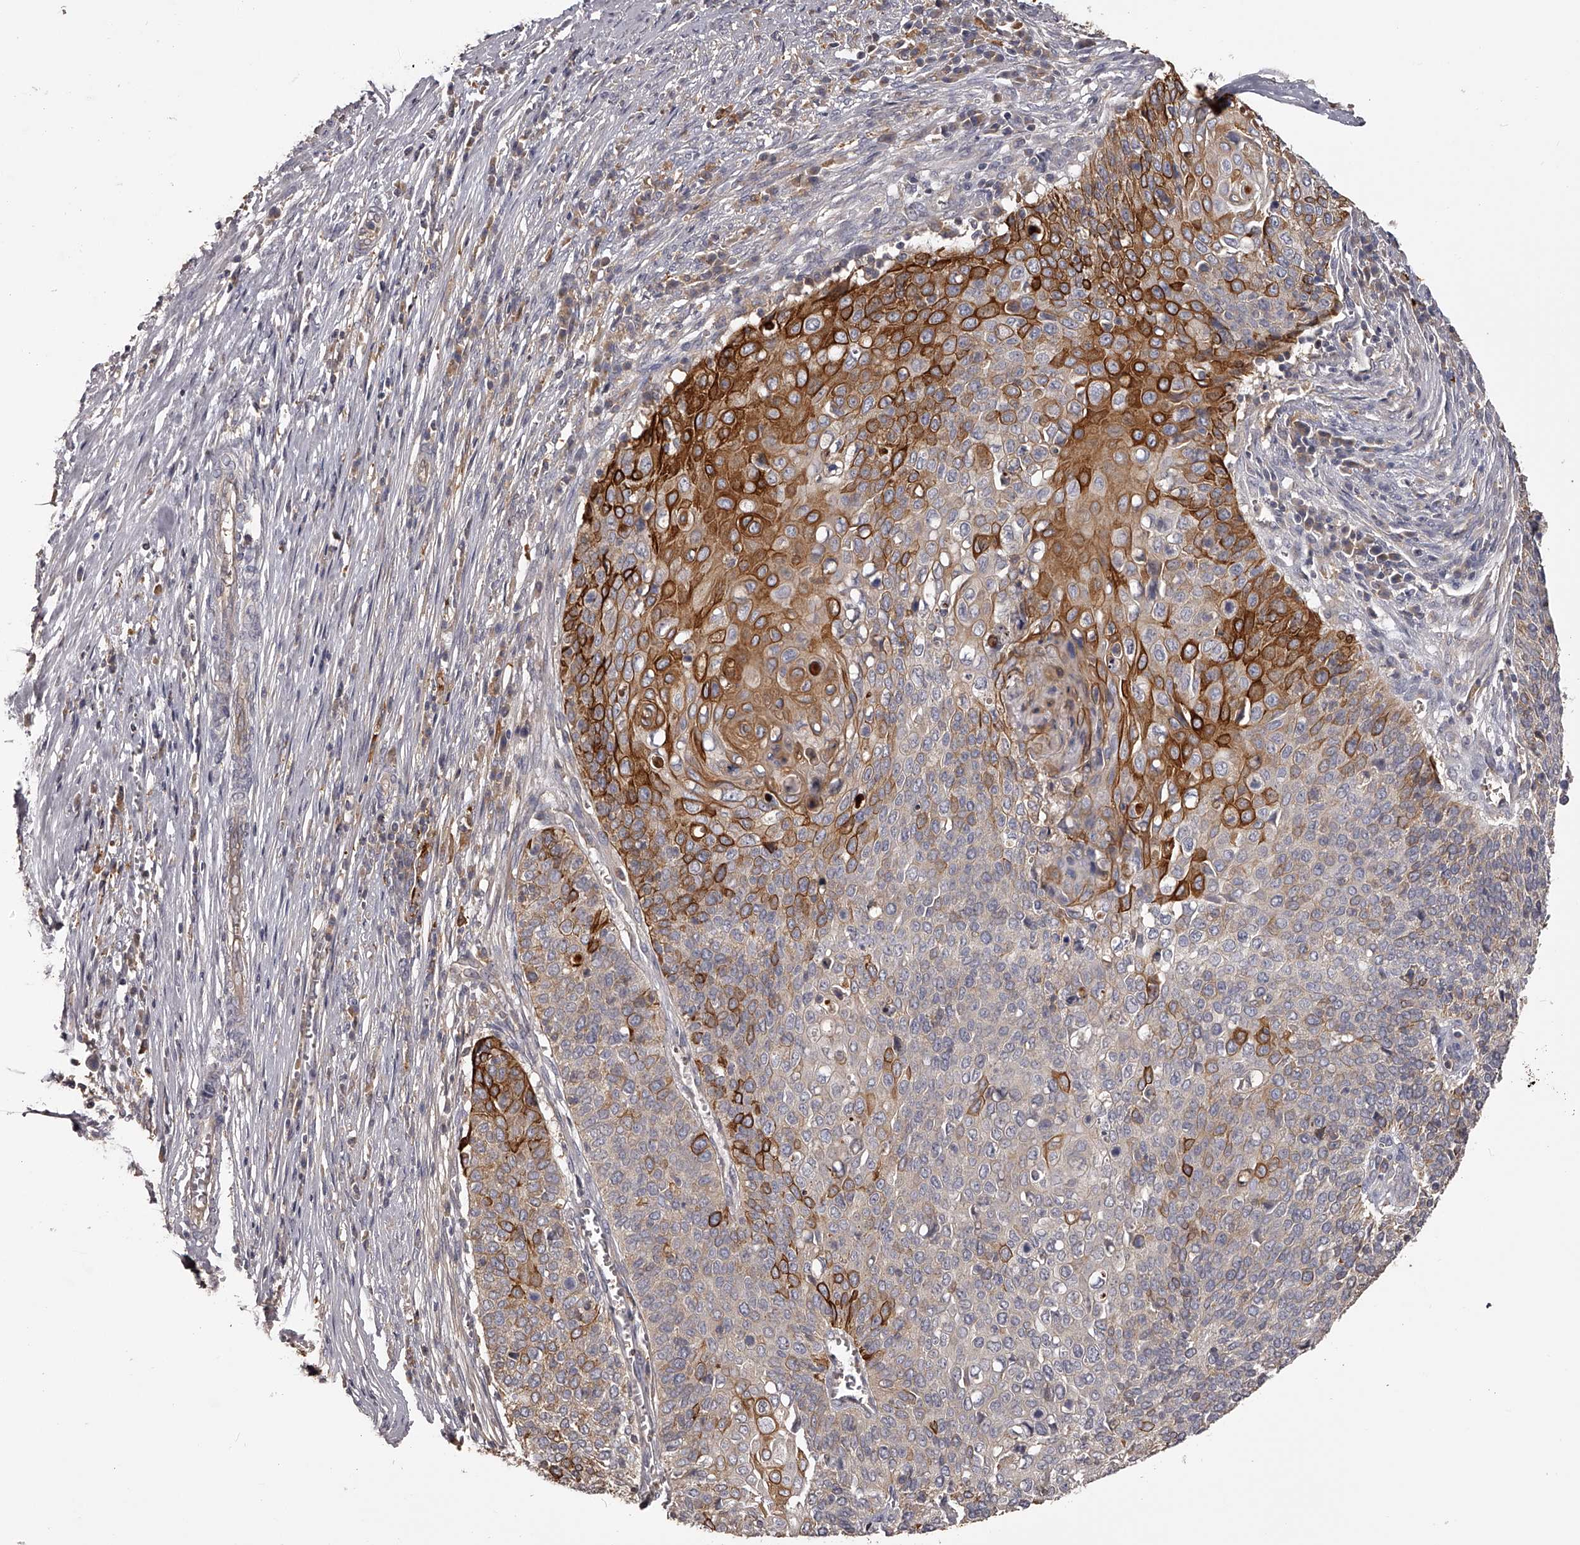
{"staining": {"intensity": "strong", "quantity": "25%-75%", "location": "cytoplasmic/membranous"}, "tissue": "cervical cancer", "cell_type": "Tumor cells", "image_type": "cancer", "snomed": [{"axis": "morphology", "description": "Squamous cell carcinoma, NOS"}, {"axis": "topography", "description": "Cervix"}], "caption": "Immunohistochemistry (DAB) staining of squamous cell carcinoma (cervical) shows strong cytoplasmic/membranous protein staining in approximately 25%-75% of tumor cells. The protein is shown in brown color, while the nuclei are stained blue.", "gene": "TNN", "patient": {"sex": "female", "age": 39}}